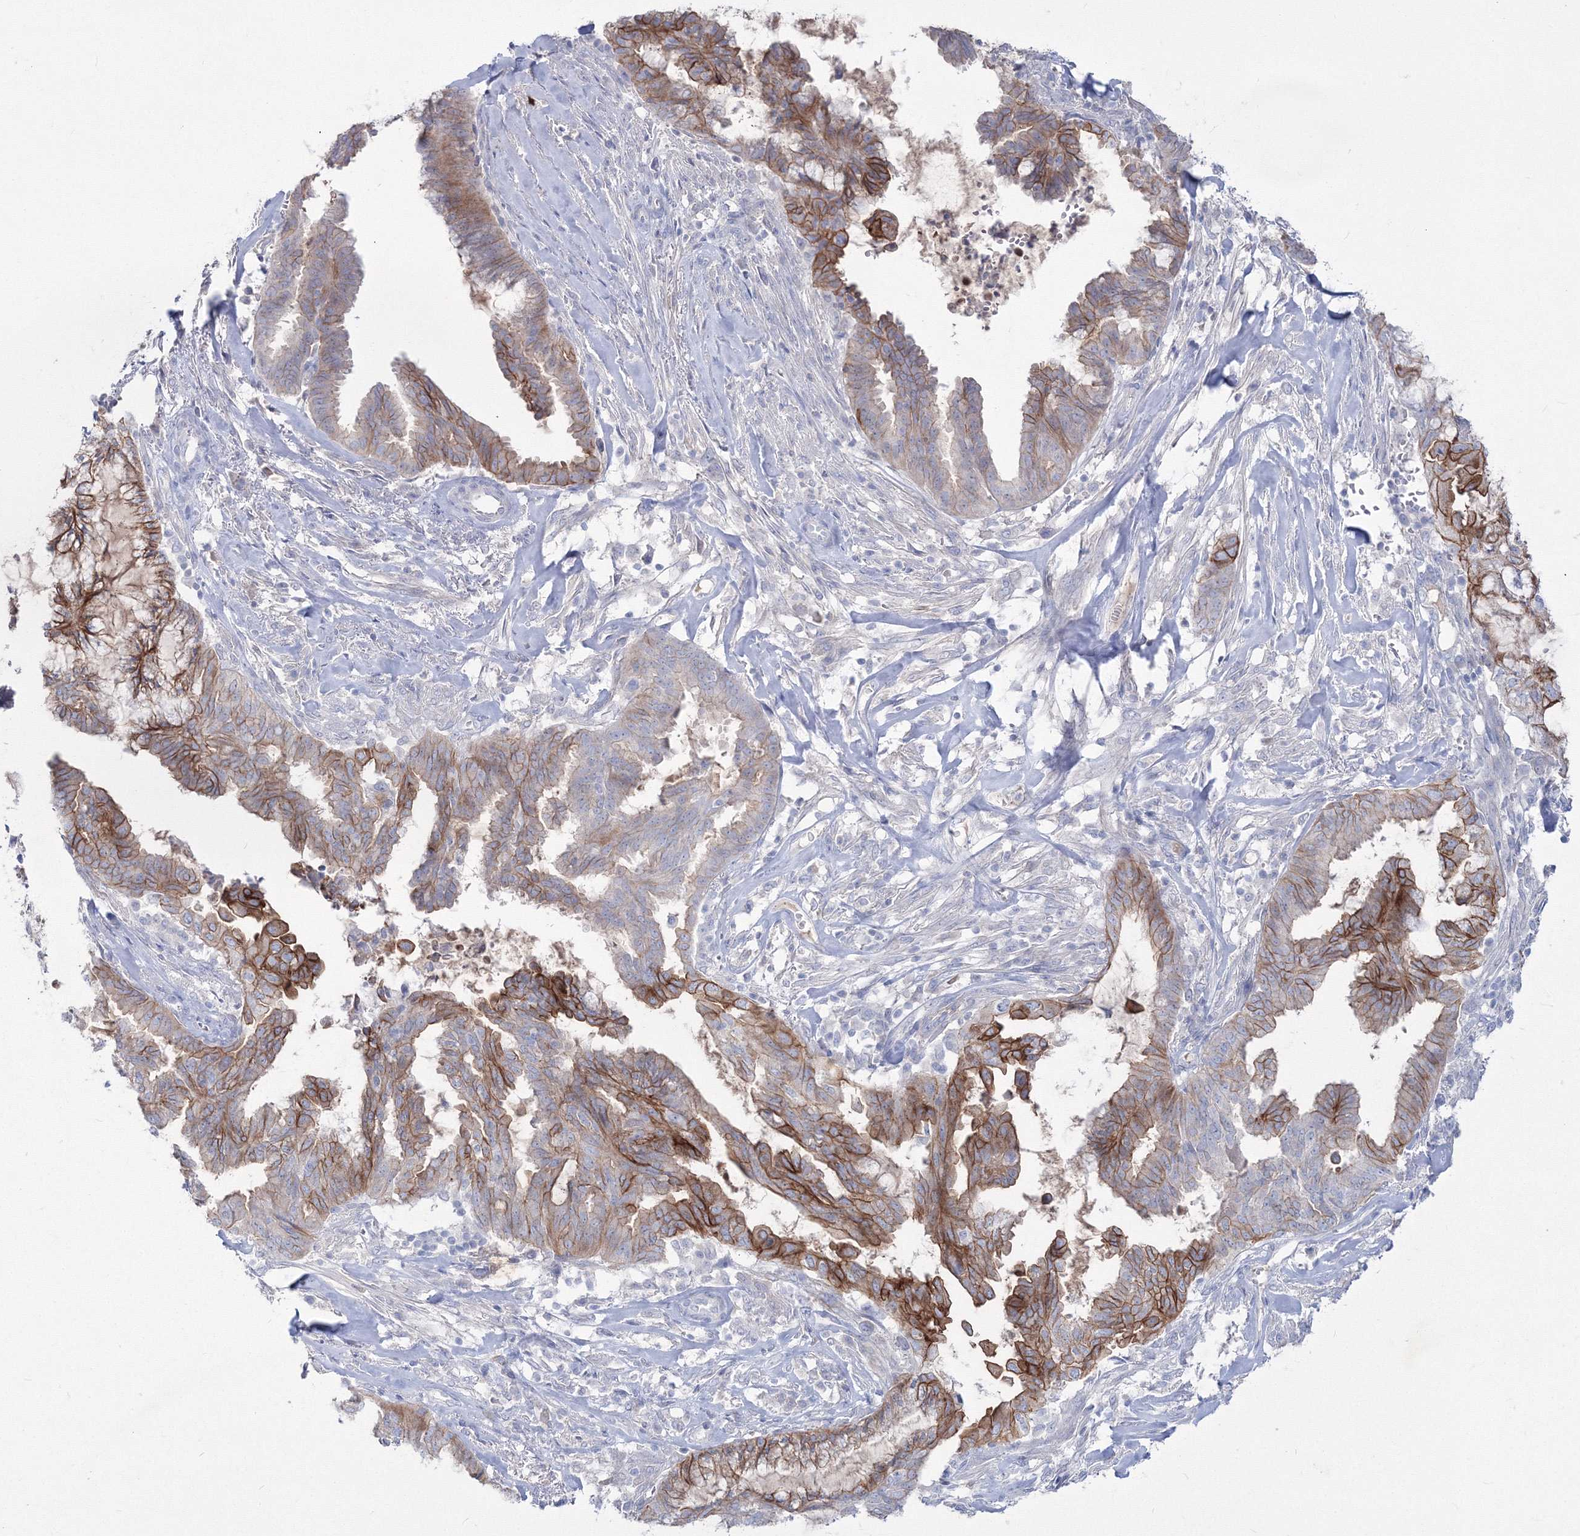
{"staining": {"intensity": "strong", "quantity": "25%-75%", "location": "cytoplasmic/membranous"}, "tissue": "endometrial cancer", "cell_type": "Tumor cells", "image_type": "cancer", "snomed": [{"axis": "morphology", "description": "Adenocarcinoma, NOS"}, {"axis": "topography", "description": "Endometrium"}], "caption": "IHC photomicrograph of neoplastic tissue: human endometrial cancer (adenocarcinoma) stained using immunohistochemistry (IHC) displays high levels of strong protein expression localized specifically in the cytoplasmic/membranous of tumor cells, appearing as a cytoplasmic/membranous brown color.", "gene": "TMEM139", "patient": {"sex": "female", "age": 86}}